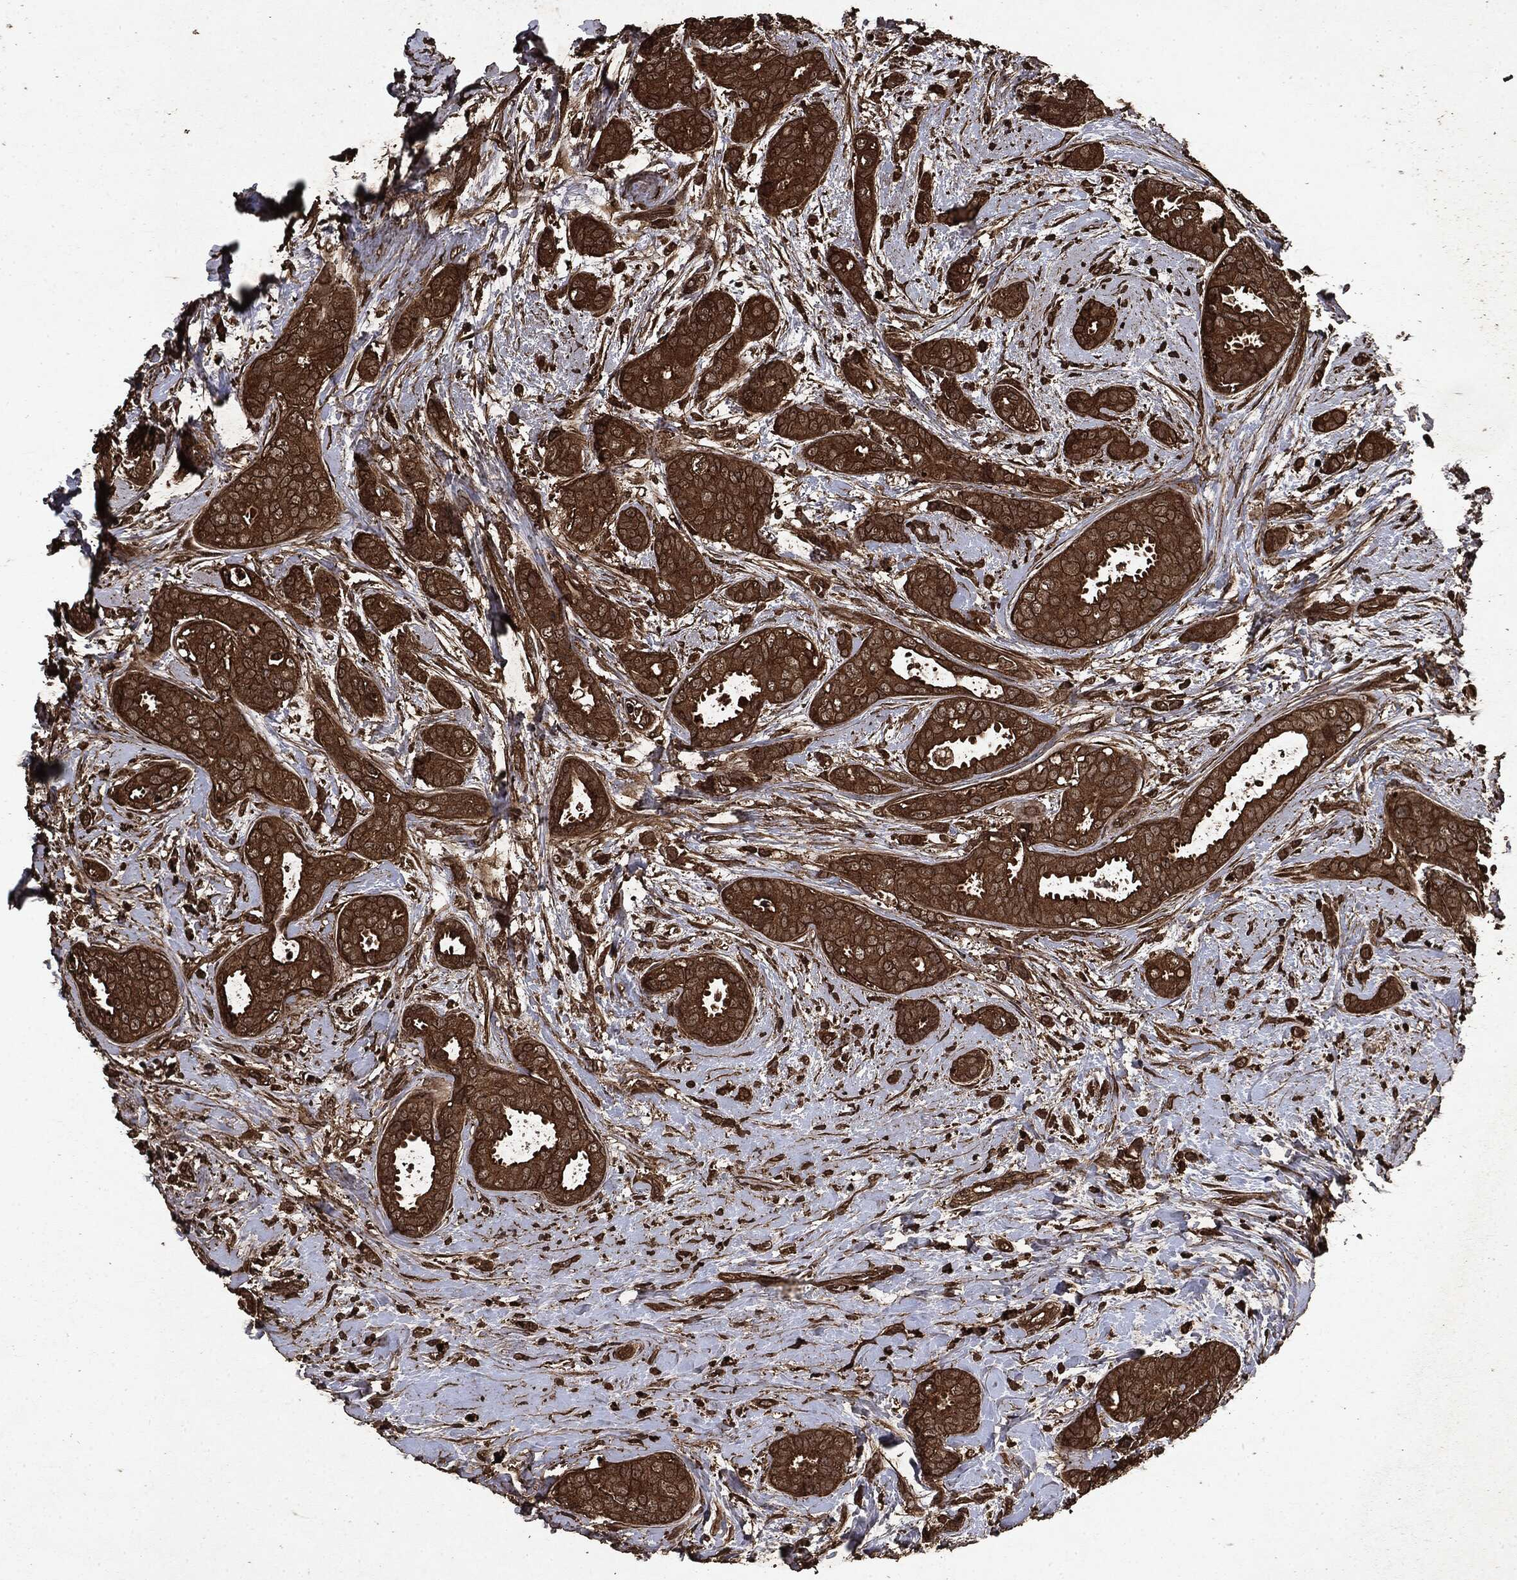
{"staining": {"intensity": "strong", "quantity": ">75%", "location": "cytoplasmic/membranous"}, "tissue": "breast cancer", "cell_type": "Tumor cells", "image_type": "cancer", "snomed": [{"axis": "morphology", "description": "Duct carcinoma"}, {"axis": "topography", "description": "Breast"}], "caption": "There is high levels of strong cytoplasmic/membranous staining in tumor cells of intraductal carcinoma (breast), as demonstrated by immunohistochemical staining (brown color).", "gene": "ARAF", "patient": {"sex": "female", "age": 45}}